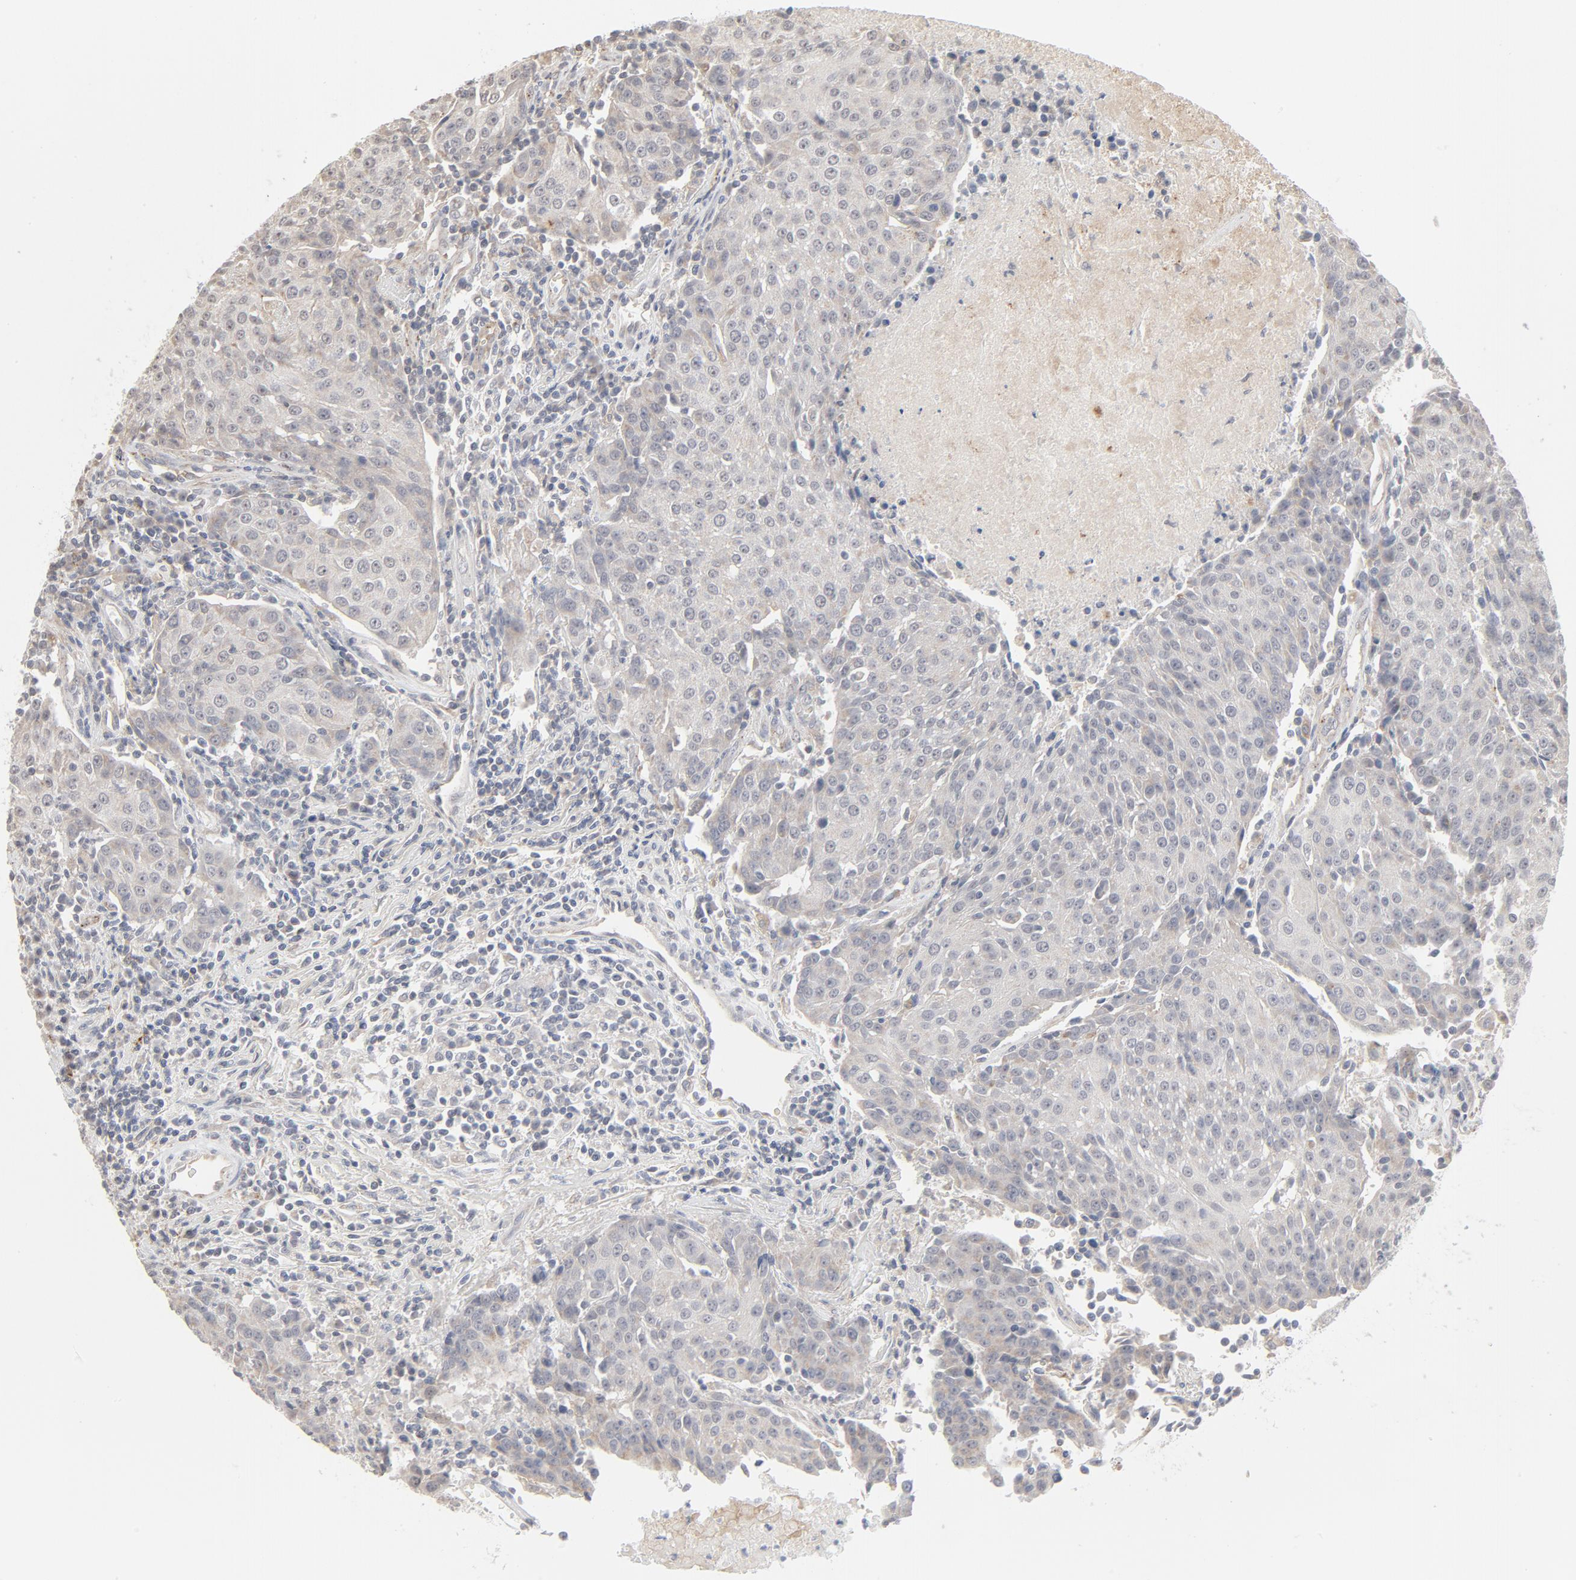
{"staining": {"intensity": "negative", "quantity": "none", "location": "none"}, "tissue": "urothelial cancer", "cell_type": "Tumor cells", "image_type": "cancer", "snomed": [{"axis": "morphology", "description": "Urothelial carcinoma, High grade"}, {"axis": "topography", "description": "Urinary bladder"}], "caption": "IHC of human urothelial carcinoma (high-grade) displays no positivity in tumor cells. The staining was performed using DAB (3,3'-diaminobenzidine) to visualize the protein expression in brown, while the nuclei were stained in blue with hematoxylin (Magnification: 20x).", "gene": "POMT2", "patient": {"sex": "female", "age": 85}}